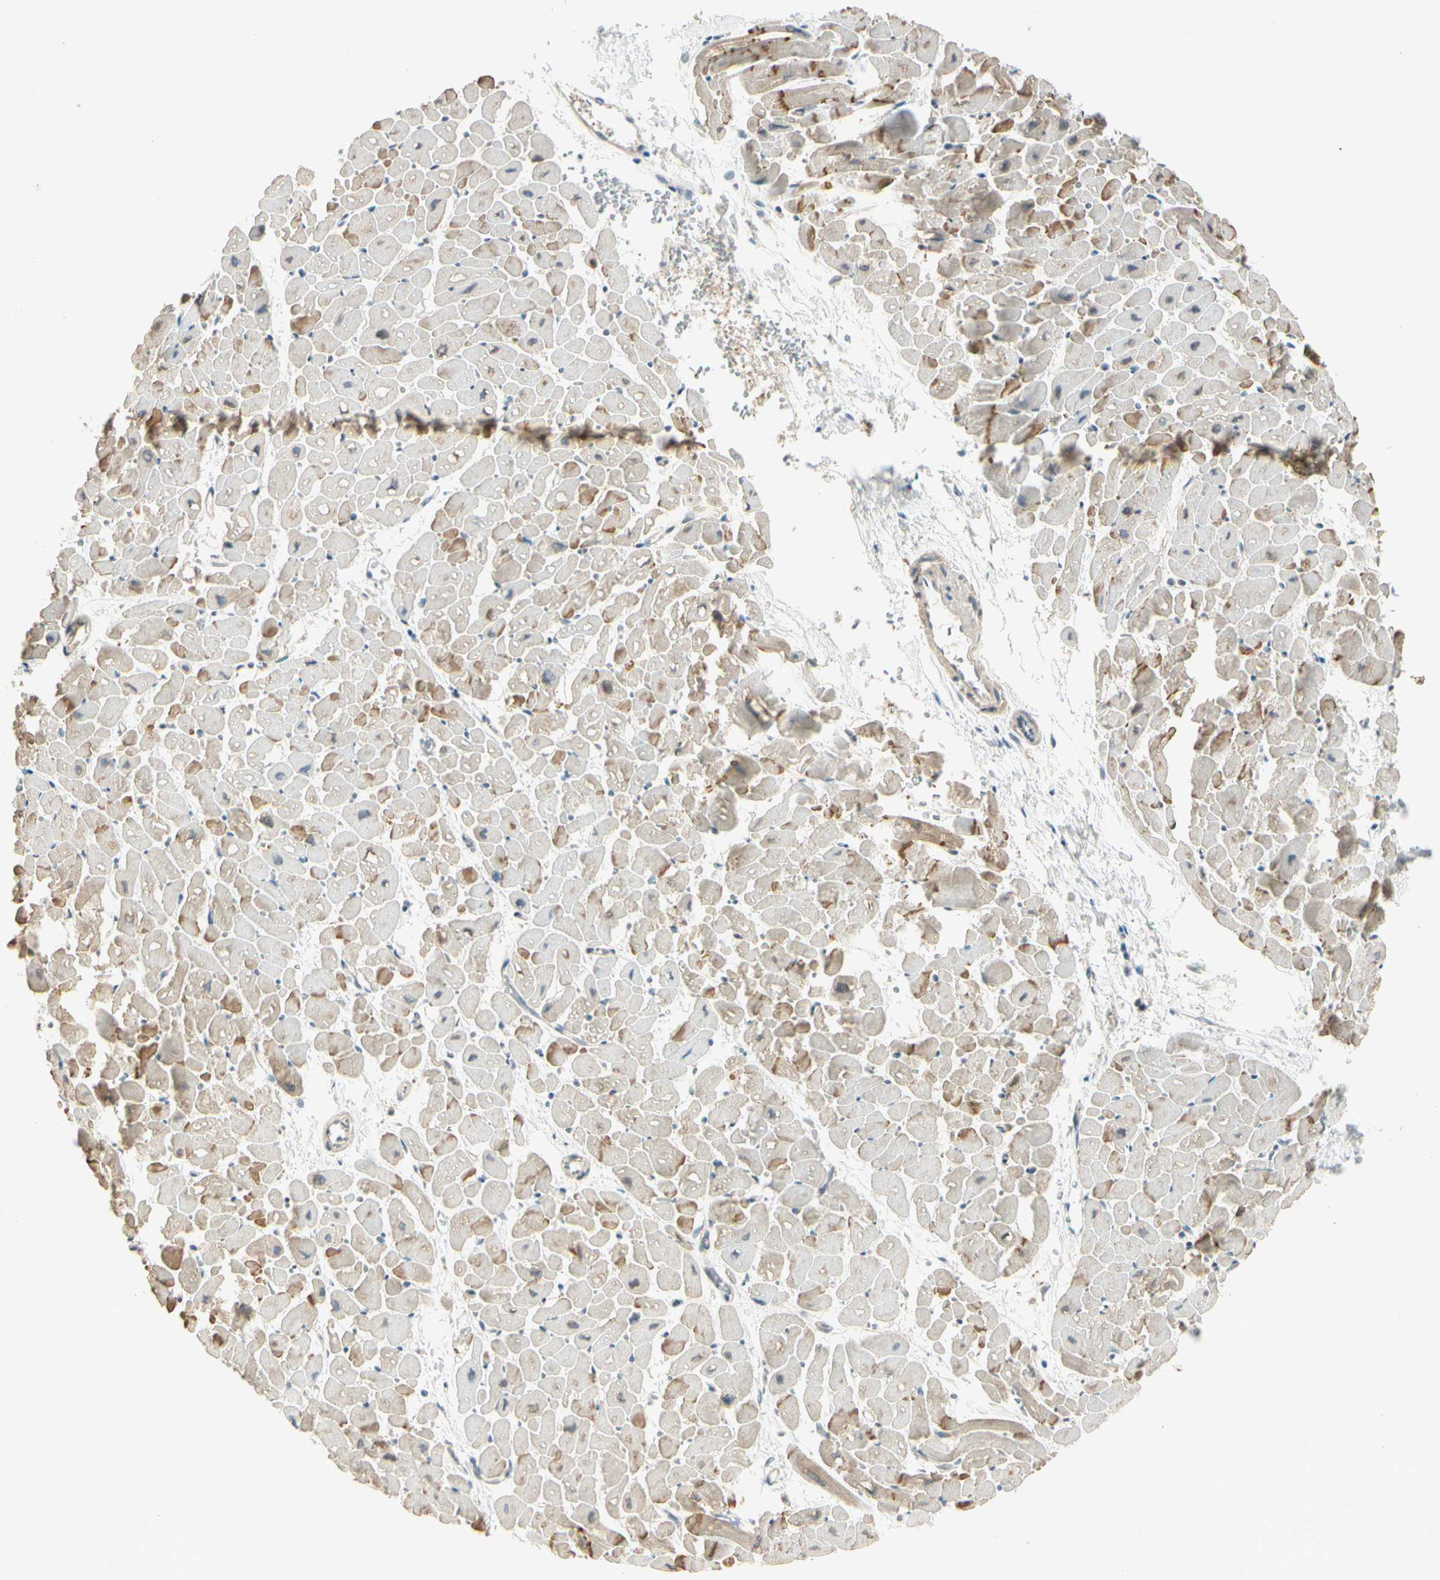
{"staining": {"intensity": "moderate", "quantity": ">75%", "location": "cytoplasmic/membranous"}, "tissue": "heart muscle", "cell_type": "Cardiomyocytes", "image_type": "normal", "snomed": [{"axis": "morphology", "description": "Normal tissue, NOS"}, {"axis": "topography", "description": "Heart"}], "caption": "Heart muscle stained with immunohistochemistry shows moderate cytoplasmic/membranous expression in about >75% of cardiomyocytes. The staining was performed using DAB (3,3'-diaminobenzidine) to visualize the protein expression in brown, while the nuclei were stained in blue with hematoxylin (Magnification: 20x).", "gene": "CDH6", "patient": {"sex": "male", "age": 45}}